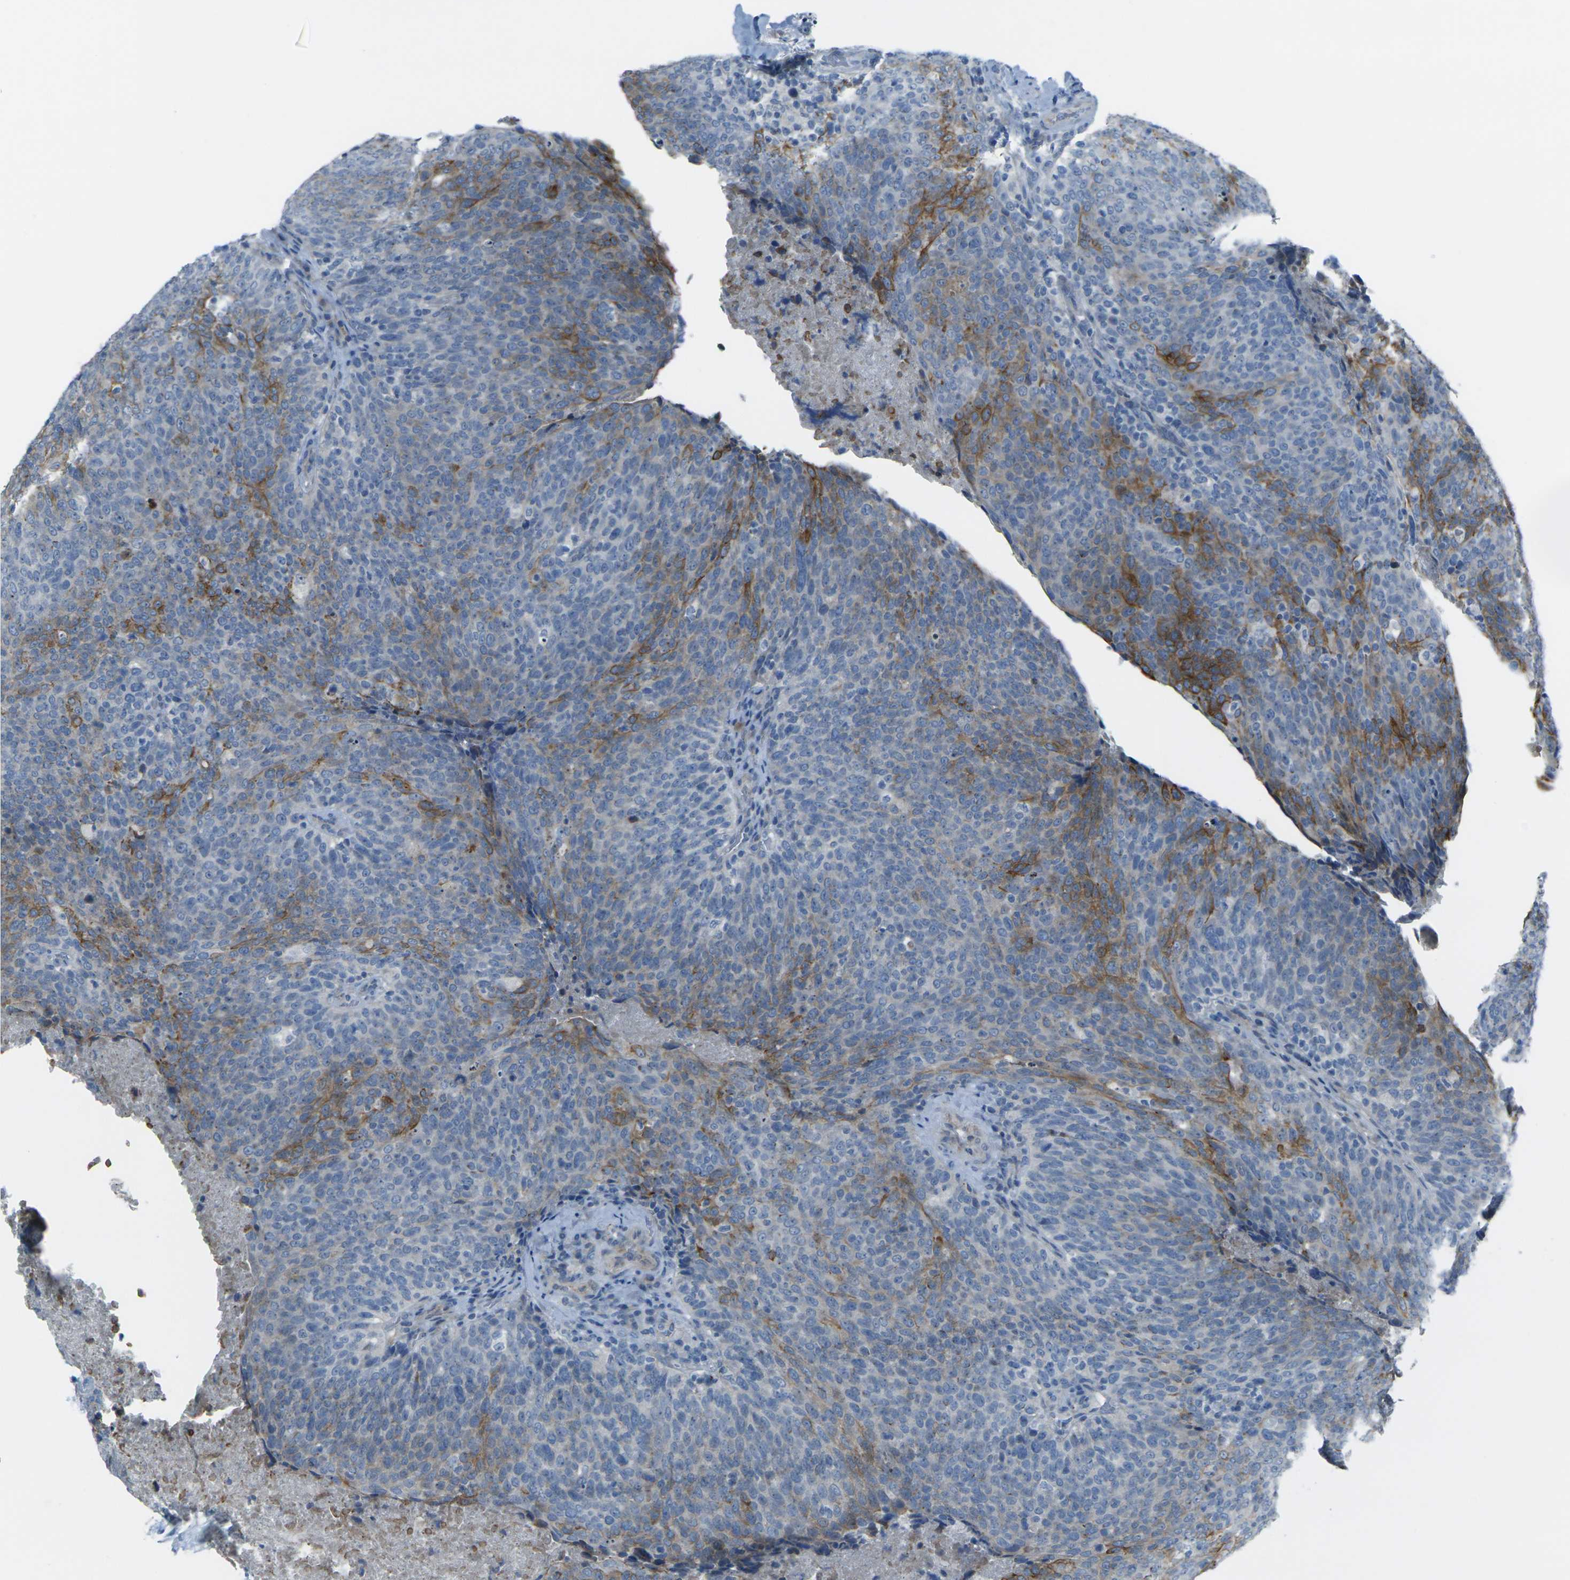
{"staining": {"intensity": "moderate", "quantity": "25%-75%", "location": "cytoplasmic/membranous"}, "tissue": "head and neck cancer", "cell_type": "Tumor cells", "image_type": "cancer", "snomed": [{"axis": "morphology", "description": "Squamous cell carcinoma, NOS"}, {"axis": "morphology", "description": "Squamous cell carcinoma, metastatic, NOS"}, {"axis": "topography", "description": "Lymph node"}, {"axis": "topography", "description": "Head-Neck"}], "caption": "Brown immunohistochemical staining in squamous cell carcinoma (head and neck) exhibits moderate cytoplasmic/membranous staining in approximately 25%-75% of tumor cells. The staining is performed using DAB brown chromogen to label protein expression. The nuclei are counter-stained blue using hematoxylin.", "gene": "ANKRD46", "patient": {"sex": "male", "age": 62}}